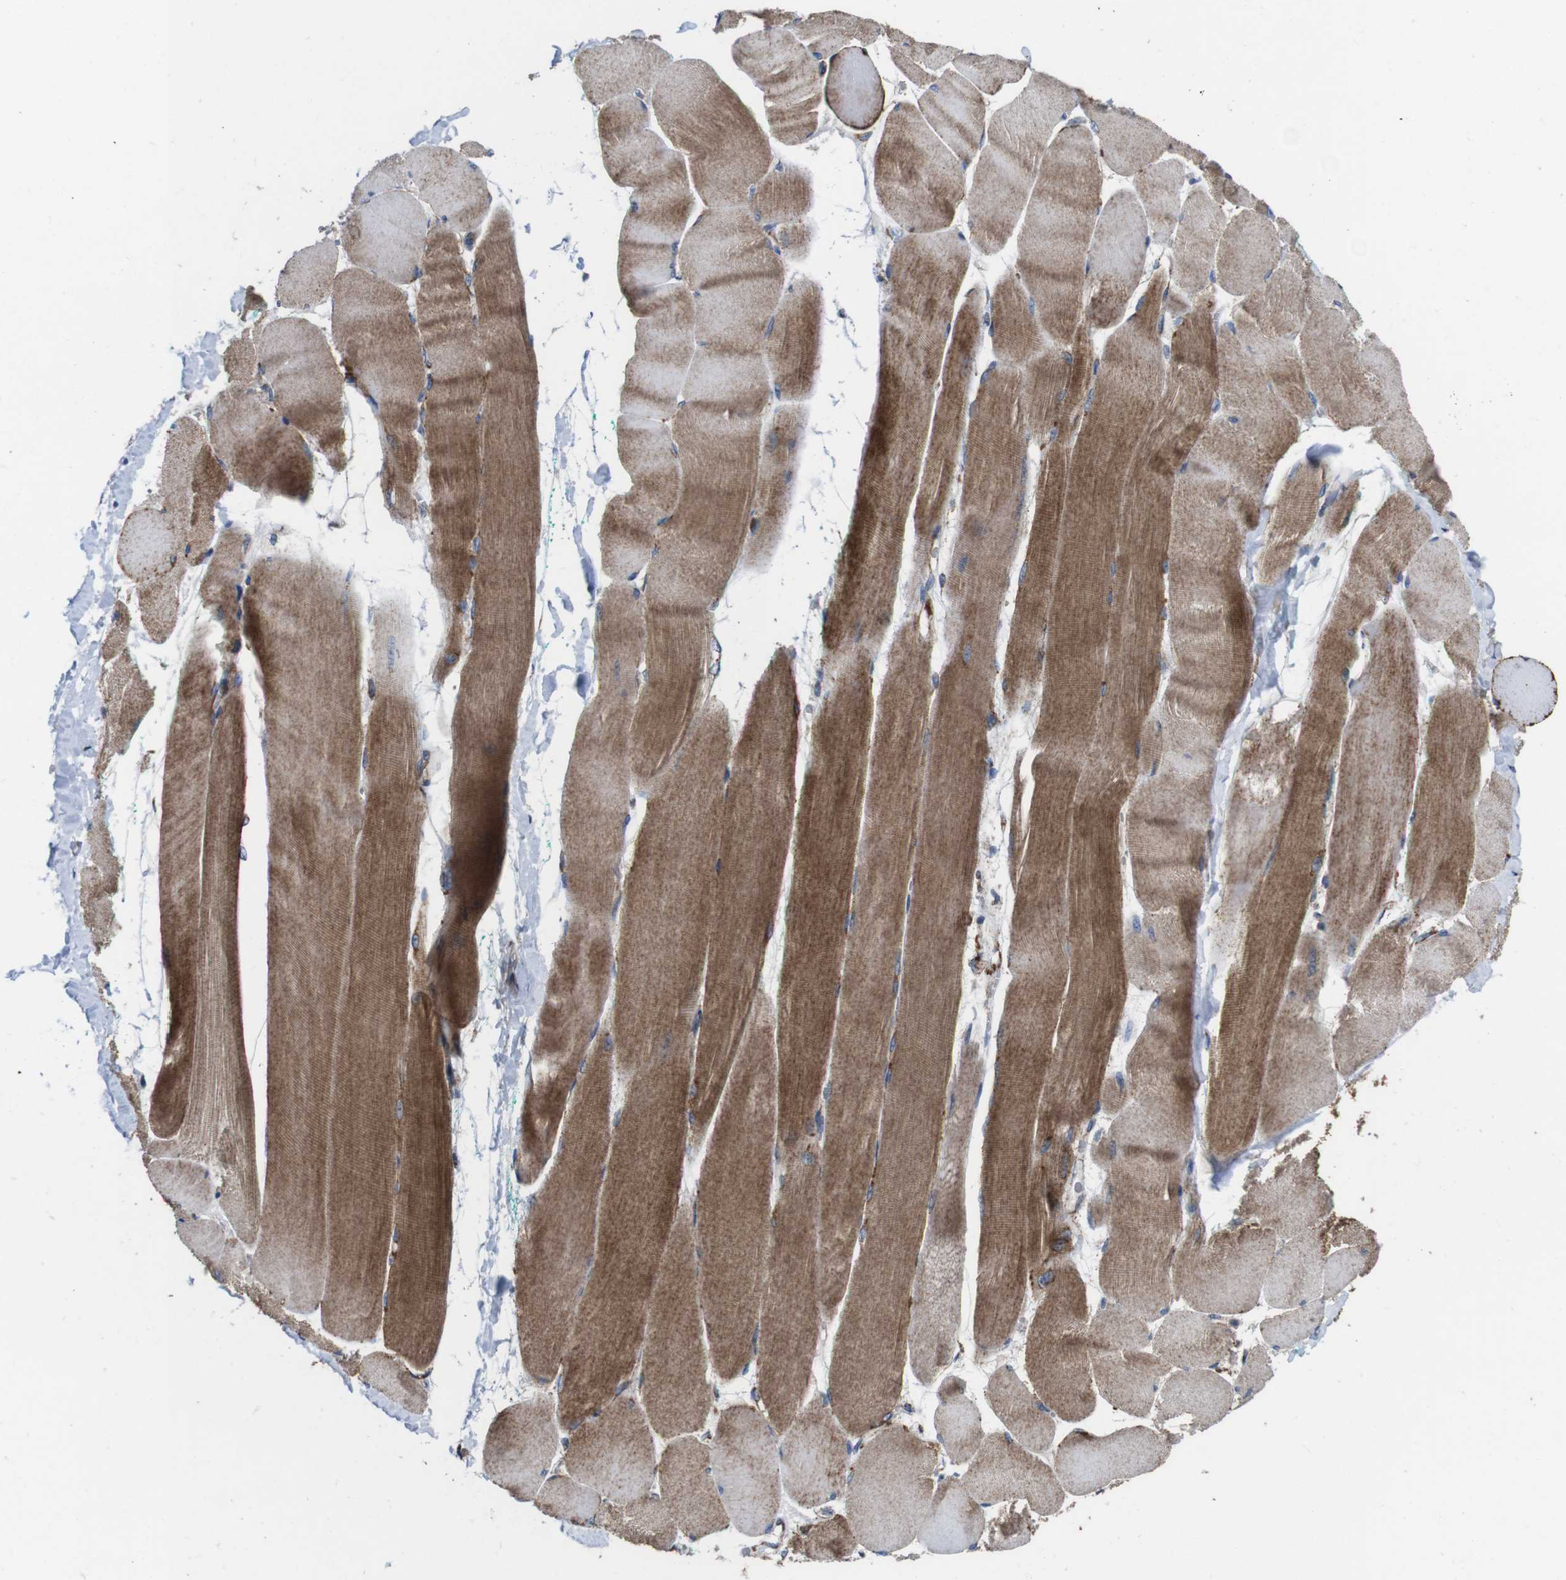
{"staining": {"intensity": "moderate", "quantity": ">75%", "location": "cytoplasmic/membranous"}, "tissue": "skeletal muscle", "cell_type": "Myocytes", "image_type": "normal", "snomed": [{"axis": "morphology", "description": "Normal tissue, NOS"}, {"axis": "morphology", "description": "Squamous cell carcinoma, NOS"}, {"axis": "topography", "description": "Skeletal muscle"}], "caption": "This photomicrograph shows normal skeletal muscle stained with immunohistochemistry to label a protein in brown. The cytoplasmic/membranous of myocytes show moderate positivity for the protein. Nuclei are counter-stained blue.", "gene": "HK1", "patient": {"sex": "male", "age": 51}}